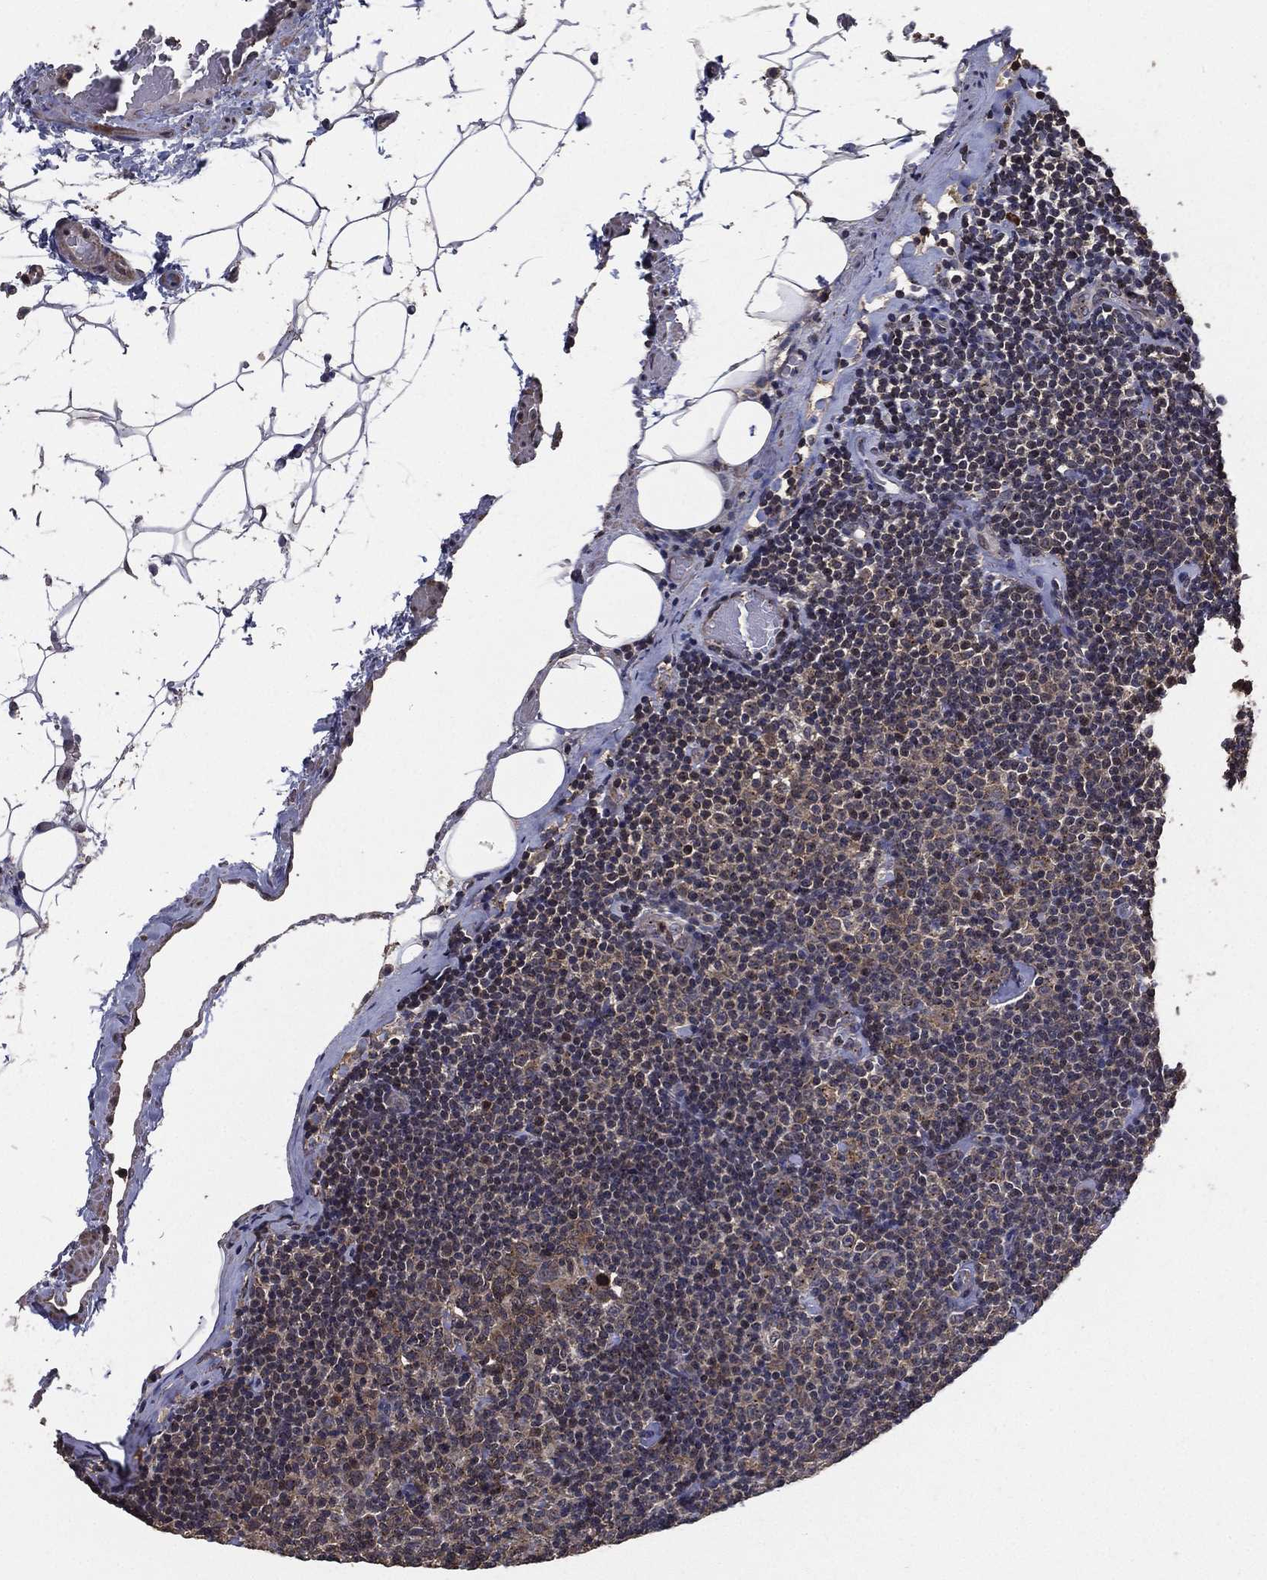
{"staining": {"intensity": "weak", "quantity": "<25%", "location": "cytoplasmic/membranous"}, "tissue": "lymphoma", "cell_type": "Tumor cells", "image_type": "cancer", "snomed": [{"axis": "morphology", "description": "Malignant lymphoma, non-Hodgkin's type, Low grade"}, {"axis": "topography", "description": "Lymph node"}], "caption": "The immunohistochemistry (IHC) image has no significant staining in tumor cells of lymphoma tissue. Nuclei are stained in blue.", "gene": "PCNT", "patient": {"sex": "male", "age": 81}}